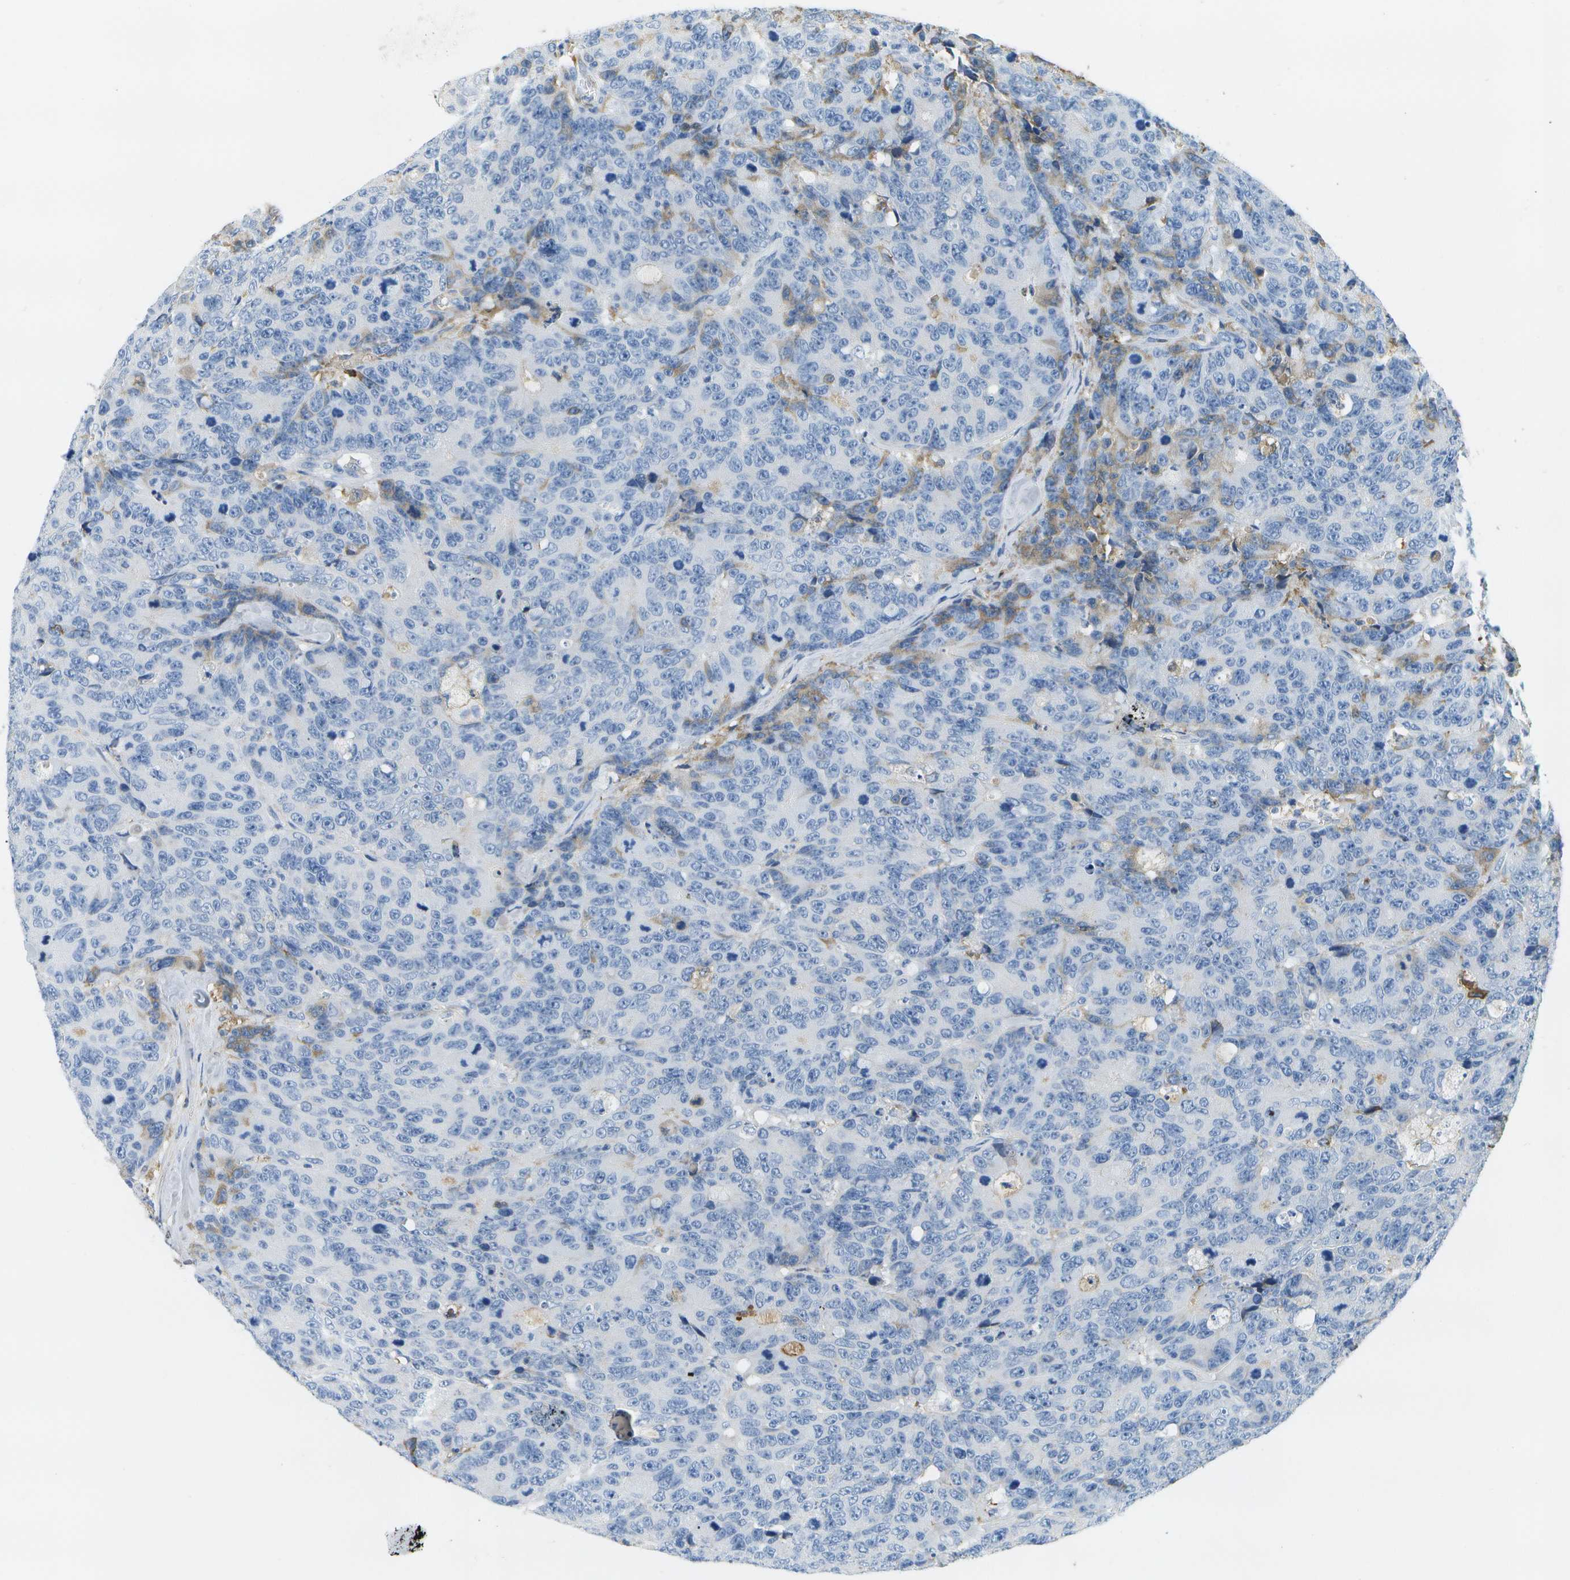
{"staining": {"intensity": "moderate", "quantity": "<25%", "location": "cytoplasmic/membranous"}, "tissue": "colorectal cancer", "cell_type": "Tumor cells", "image_type": "cancer", "snomed": [{"axis": "morphology", "description": "Adenocarcinoma, NOS"}, {"axis": "topography", "description": "Colon"}], "caption": "Brown immunohistochemical staining in colorectal adenocarcinoma displays moderate cytoplasmic/membranous positivity in about <25% of tumor cells.", "gene": "SERPINA1", "patient": {"sex": "female", "age": 86}}